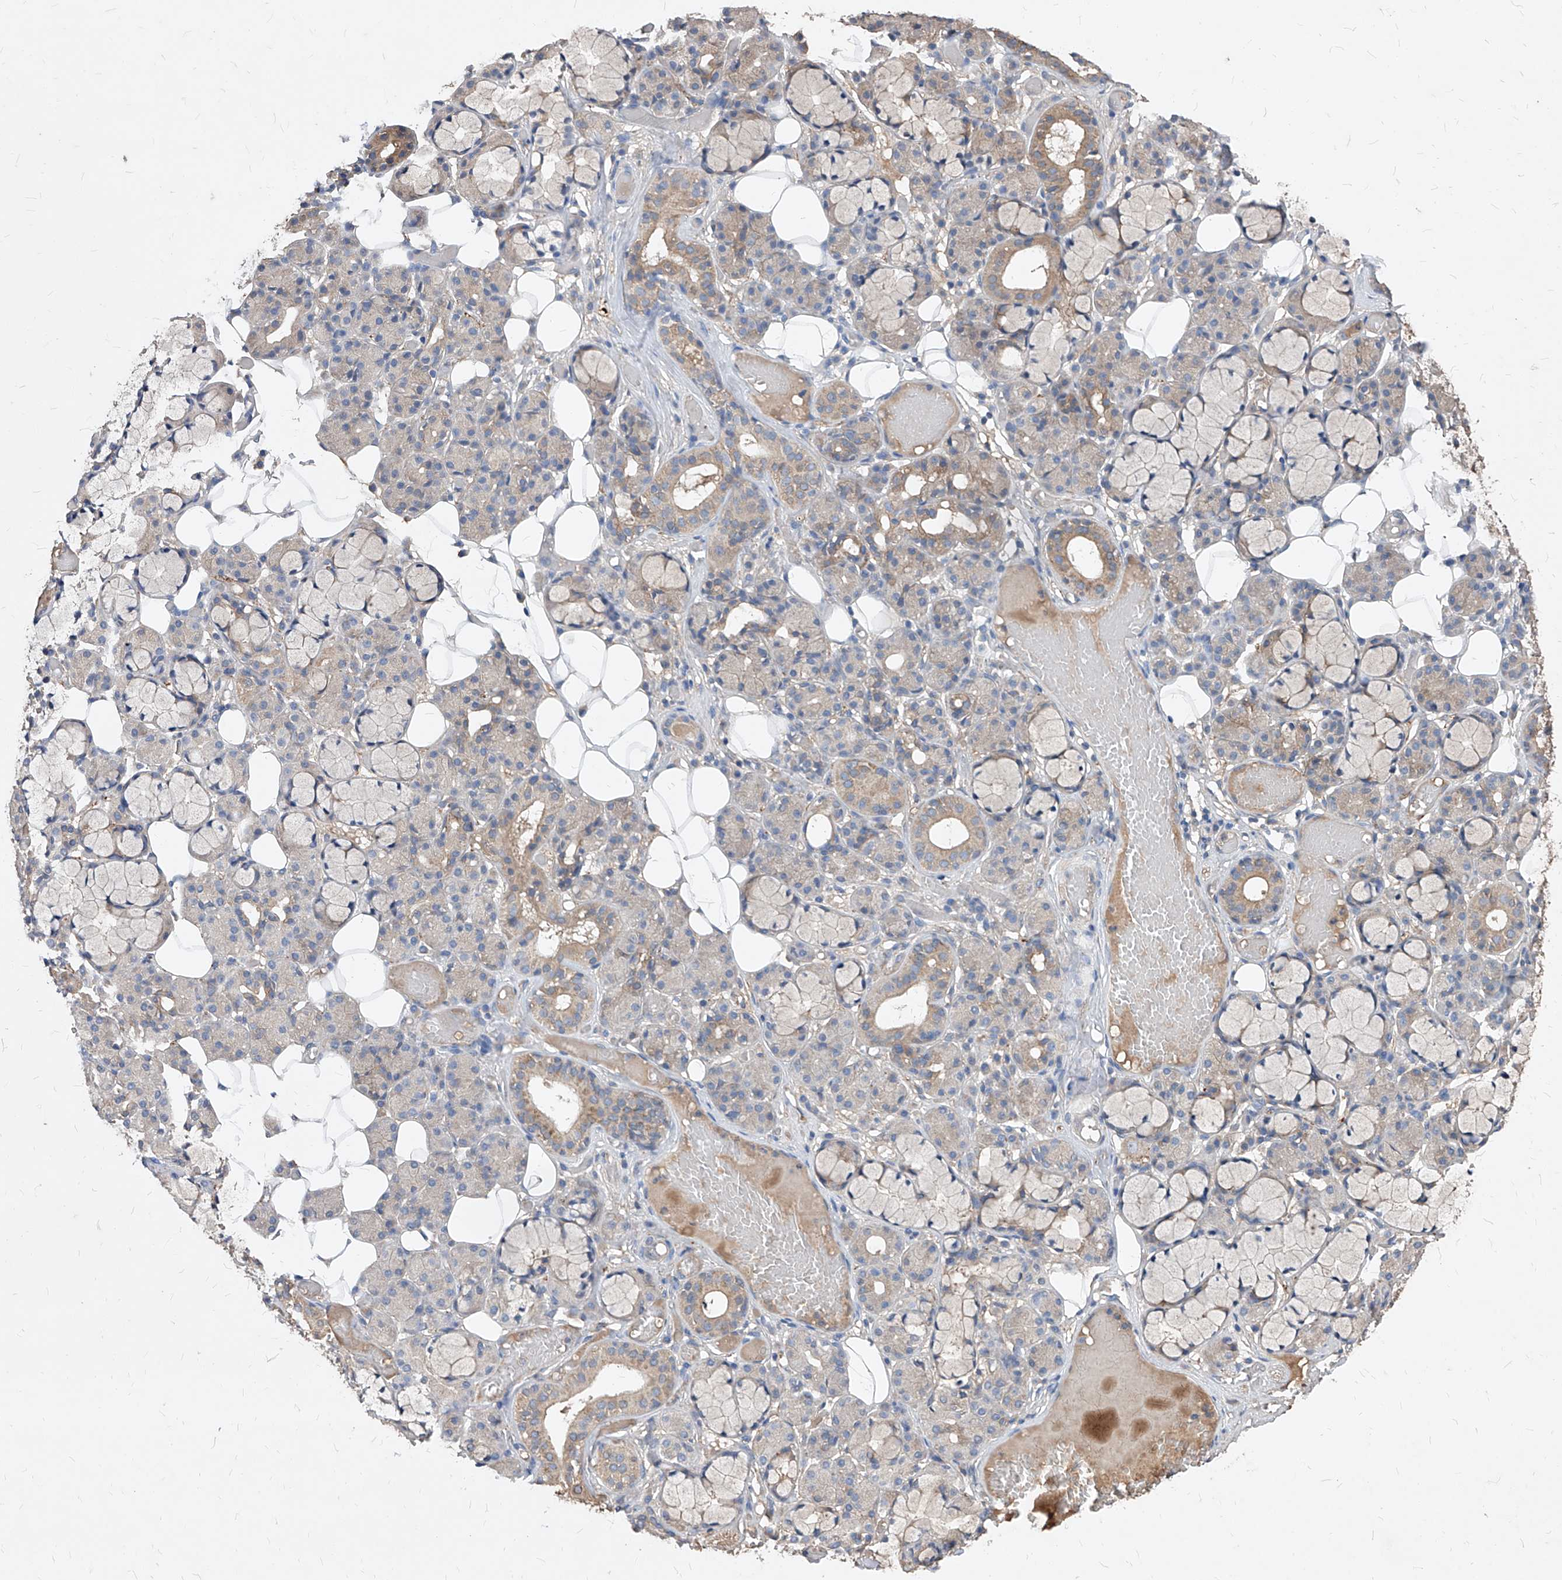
{"staining": {"intensity": "weak", "quantity": "25%-75%", "location": "cytoplasmic/membranous"}, "tissue": "salivary gland", "cell_type": "Glandular cells", "image_type": "normal", "snomed": [{"axis": "morphology", "description": "Normal tissue, NOS"}, {"axis": "topography", "description": "Salivary gland"}], "caption": "The micrograph demonstrates a brown stain indicating the presence of a protein in the cytoplasmic/membranous of glandular cells in salivary gland. (DAB IHC, brown staining for protein, blue staining for nuclei).", "gene": "SYNGR1", "patient": {"sex": "male", "age": 63}}